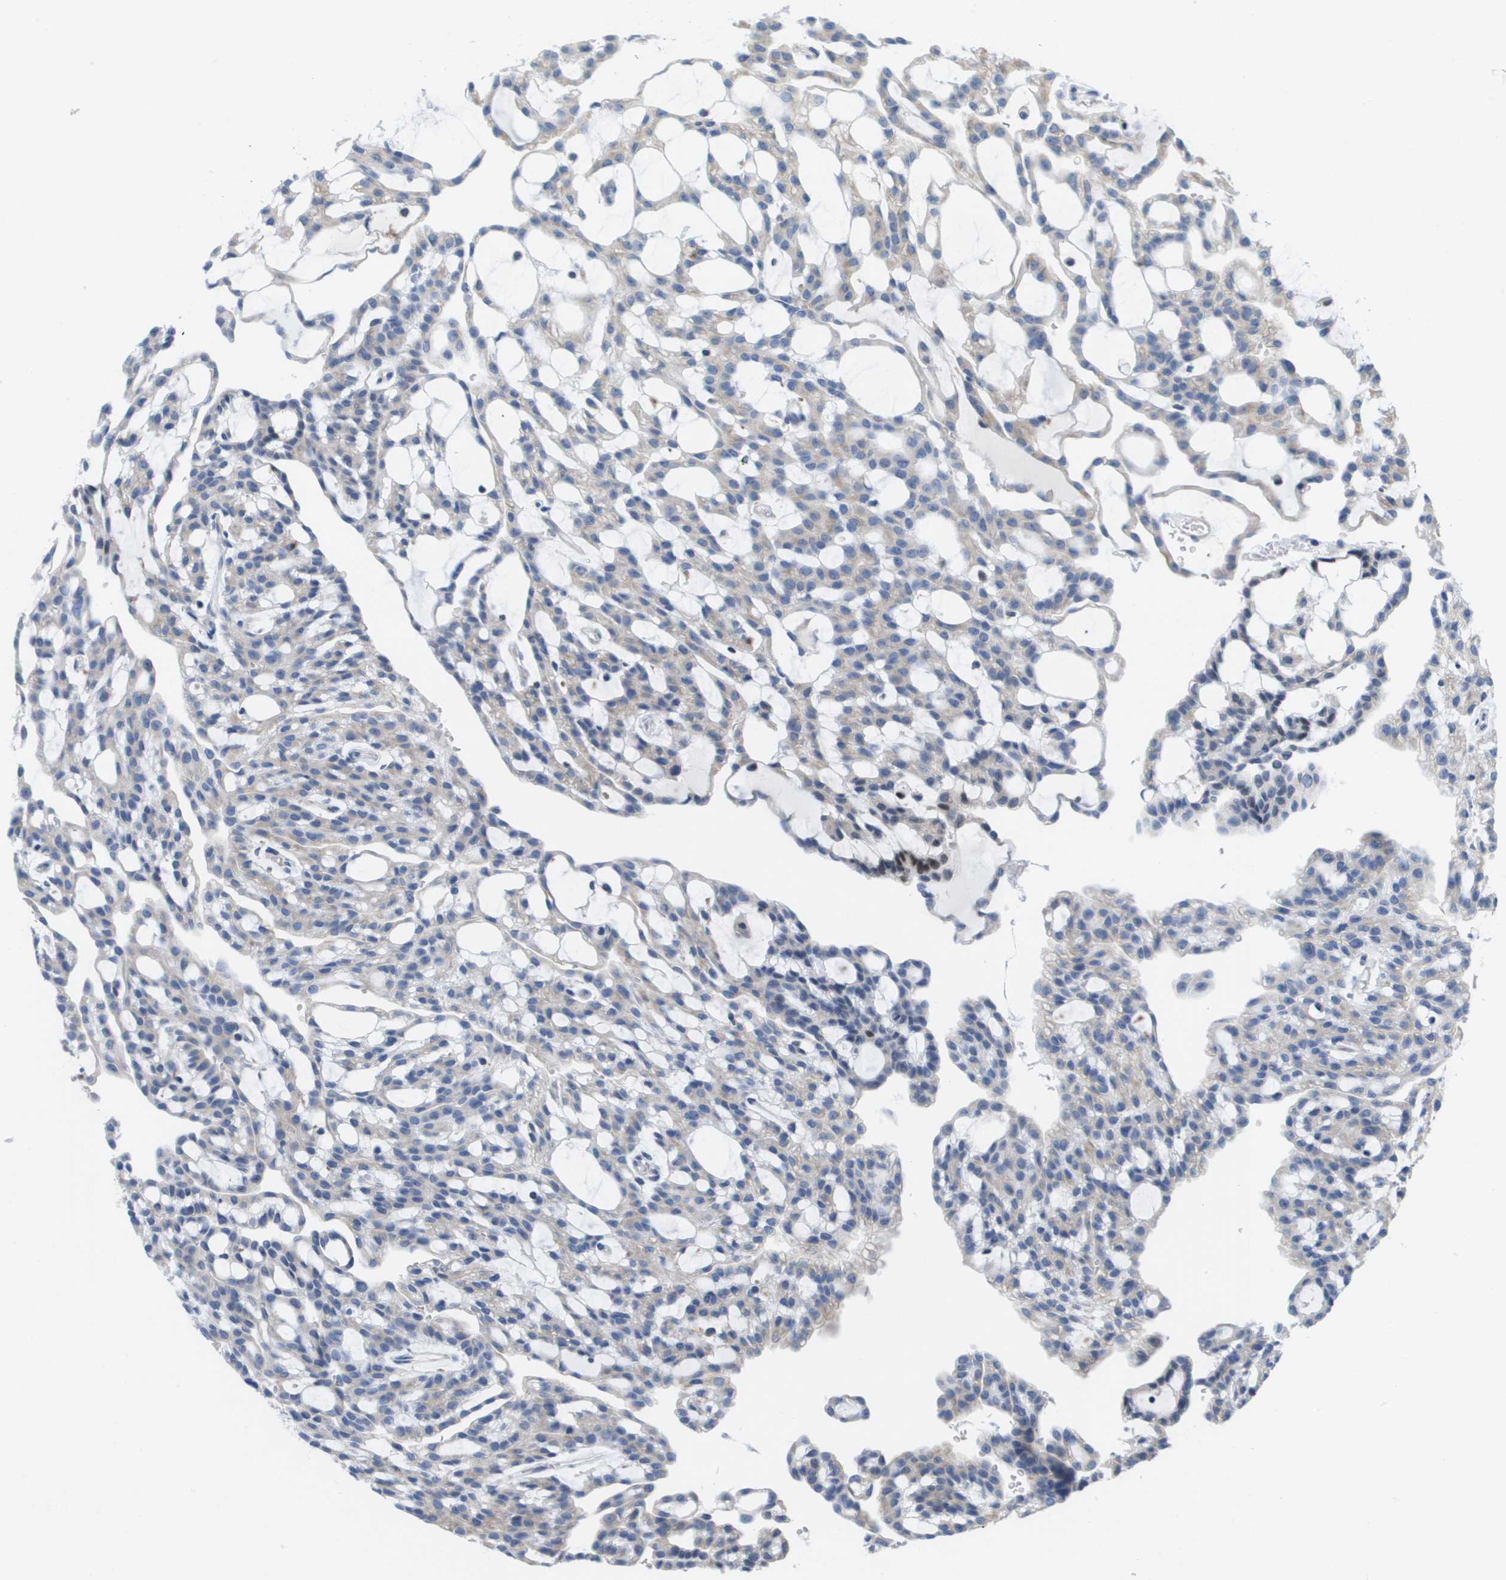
{"staining": {"intensity": "negative", "quantity": "none", "location": "none"}, "tissue": "renal cancer", "cell_type": "Tumor cells", "image_type": "cancer", "snomed": [{"axis": "morphology", "description": "Adenocarcinoma, NOS"}, {"axis": "topography", "description": "Kidney"}], "caption": "Immunohistochemistry image of neoplastic tissue: human renal adenocarcinoma stained with DAB (3,3'-diaminobenzidine) reveals no significant protein staining in tumor cells.", "gene": "PTDSS1", "patient": {"sex": "male", "age": 63}}